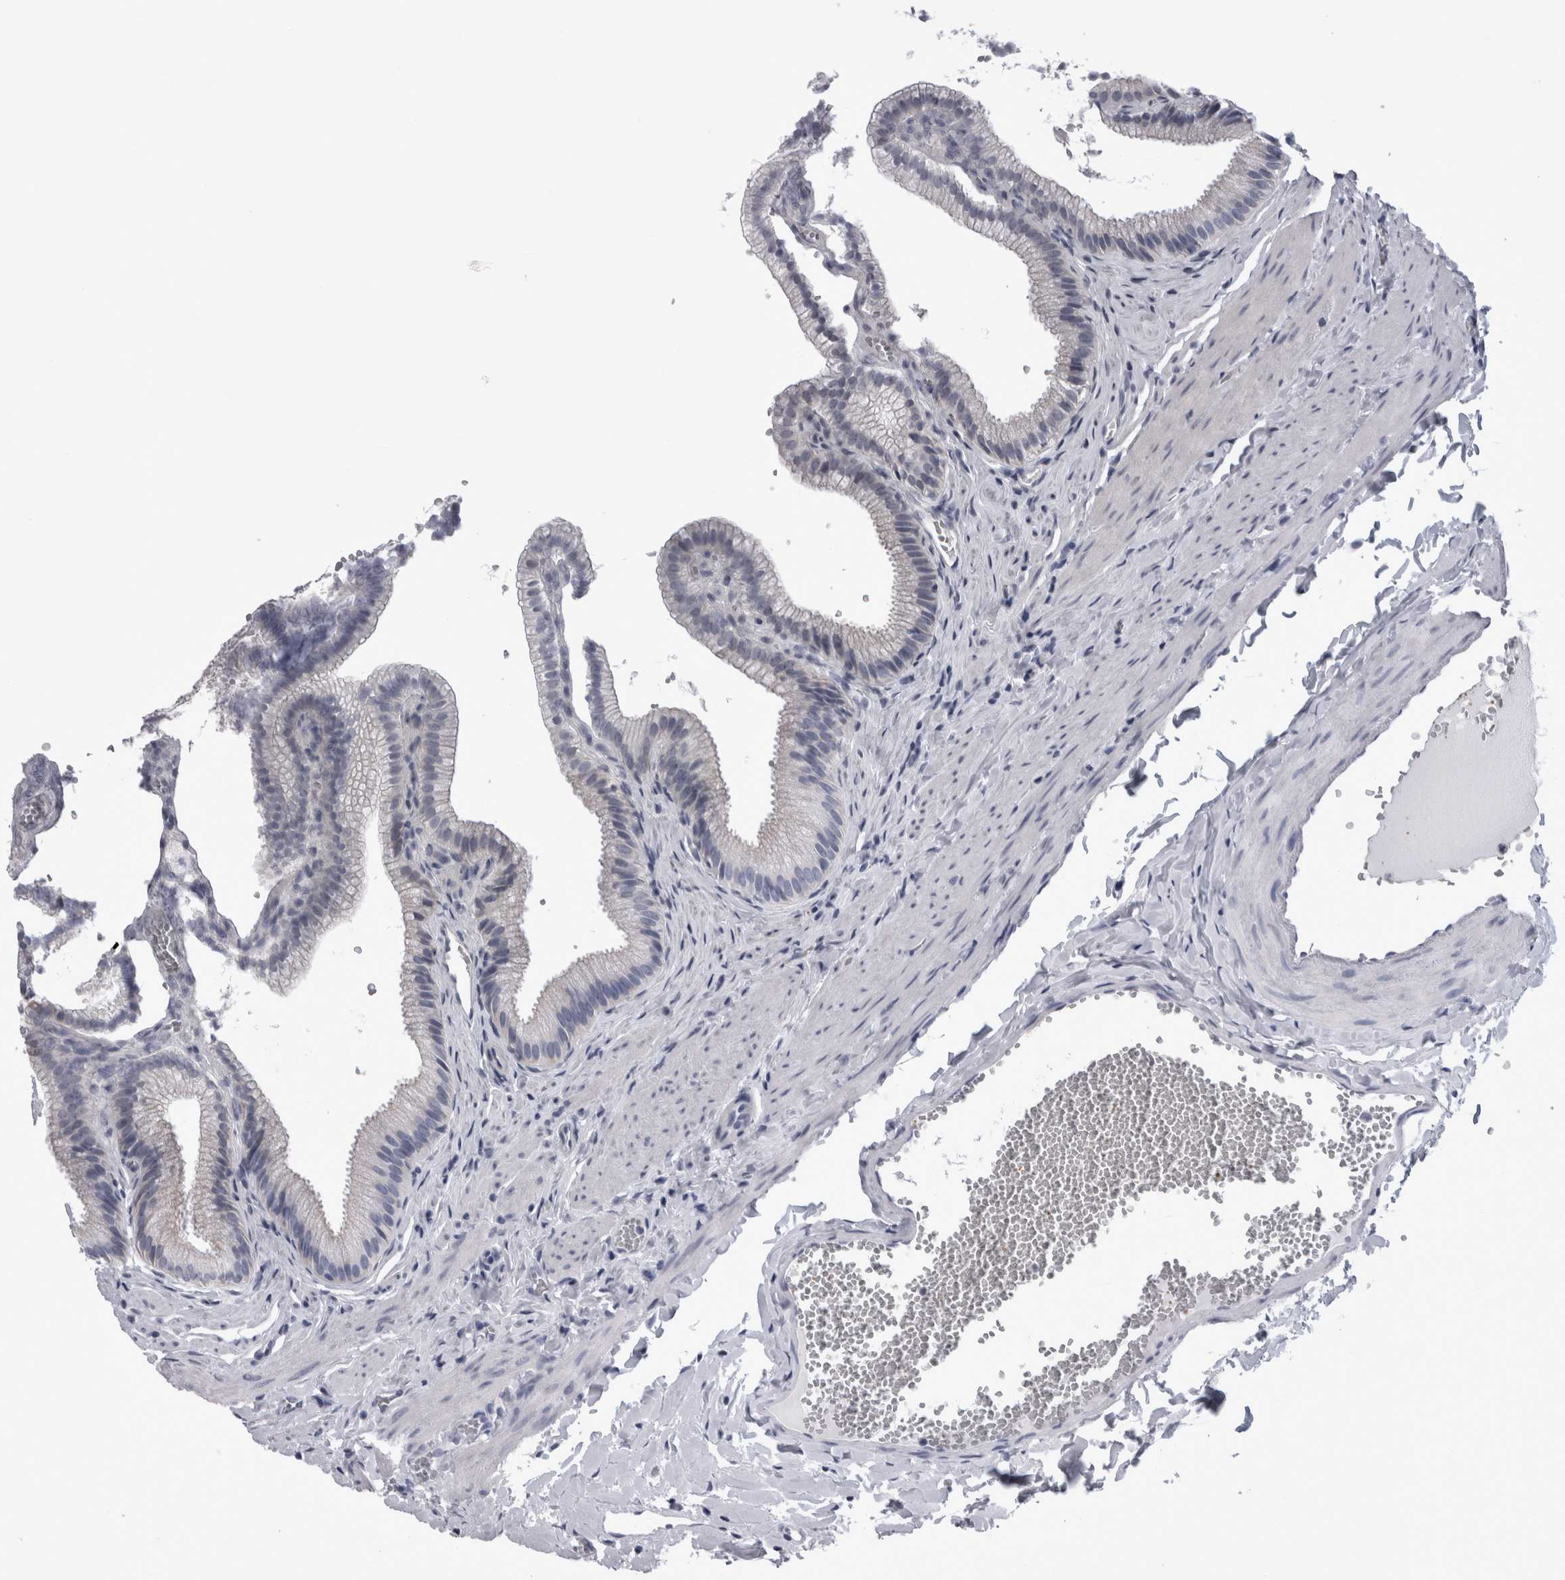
{"staining": {"intensity": "negative", "quantity": "none", "location": "none"}, "tissue": "gallbladder", "cell_type": "Glandular cells", "image_type": "normal", "snomed": [{"axis": "morphology", "description": "Normal tissue, NOS"}, {"axis": "topography", "description": "Gallbladder"}], "caption": "Protein analysis of unremarkable gallbladder reveals no significant positivity in glandular cells.", "gene": "ALDH8A1", "patient": {"sex": "male", "age": 38}}